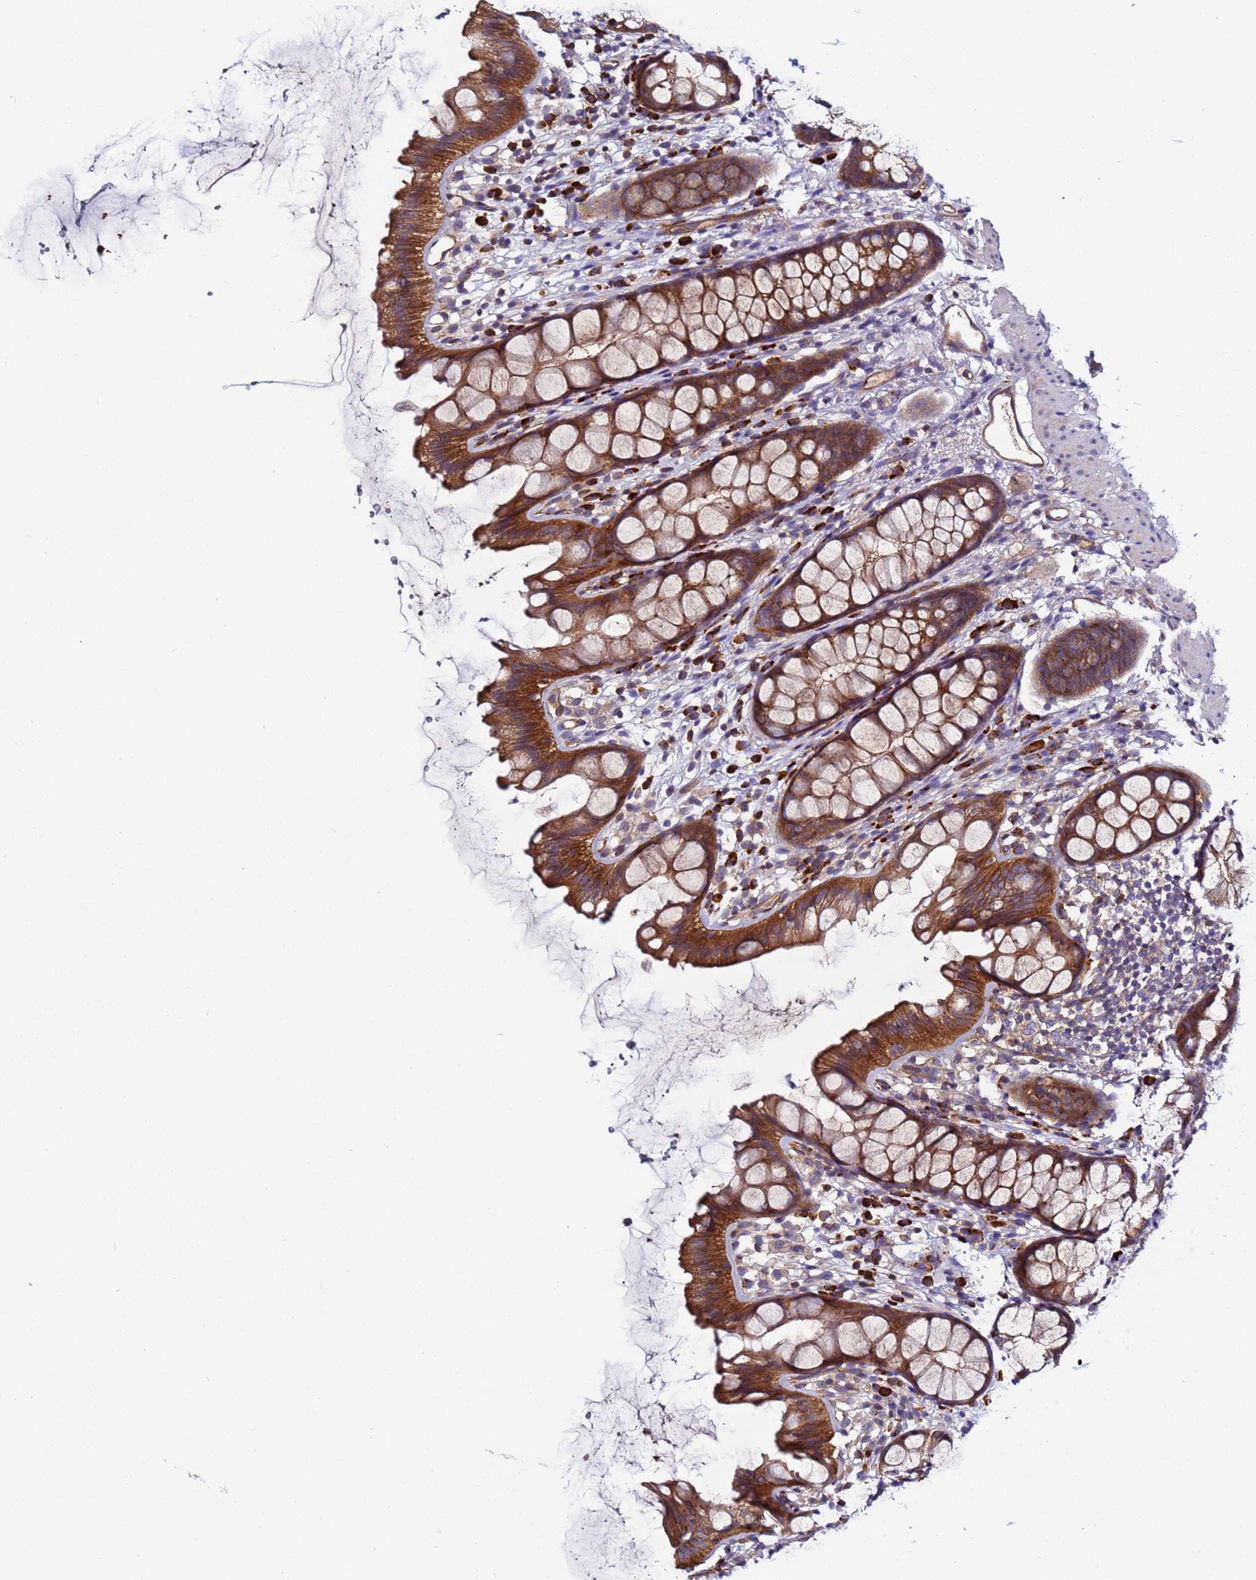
{"staining": {"intensity": "strong", "quantity": ">75%", "location": "cytoplasmic/membranous"}, "tissue": "rectum", "cell_type": "Glandular cells", "image_type": "normal", "snomed": [{"axis": "morphology", "description": "Normal tissue, NOS"}, {"axis": "topography", "description": "Rectum"}], "caption": "Immunohistochemical staining of unremarkable rectum reveals >75% levels of strong cytoplasmic/membranous protein staining in about >75% of glandular cells. (DAB (3,3'-diaminobenzidine) = brown stain, brightfield microscopy at high magnification).", "gene": "EFCAB8", "patient": {"sex": "female", "age": 65}}